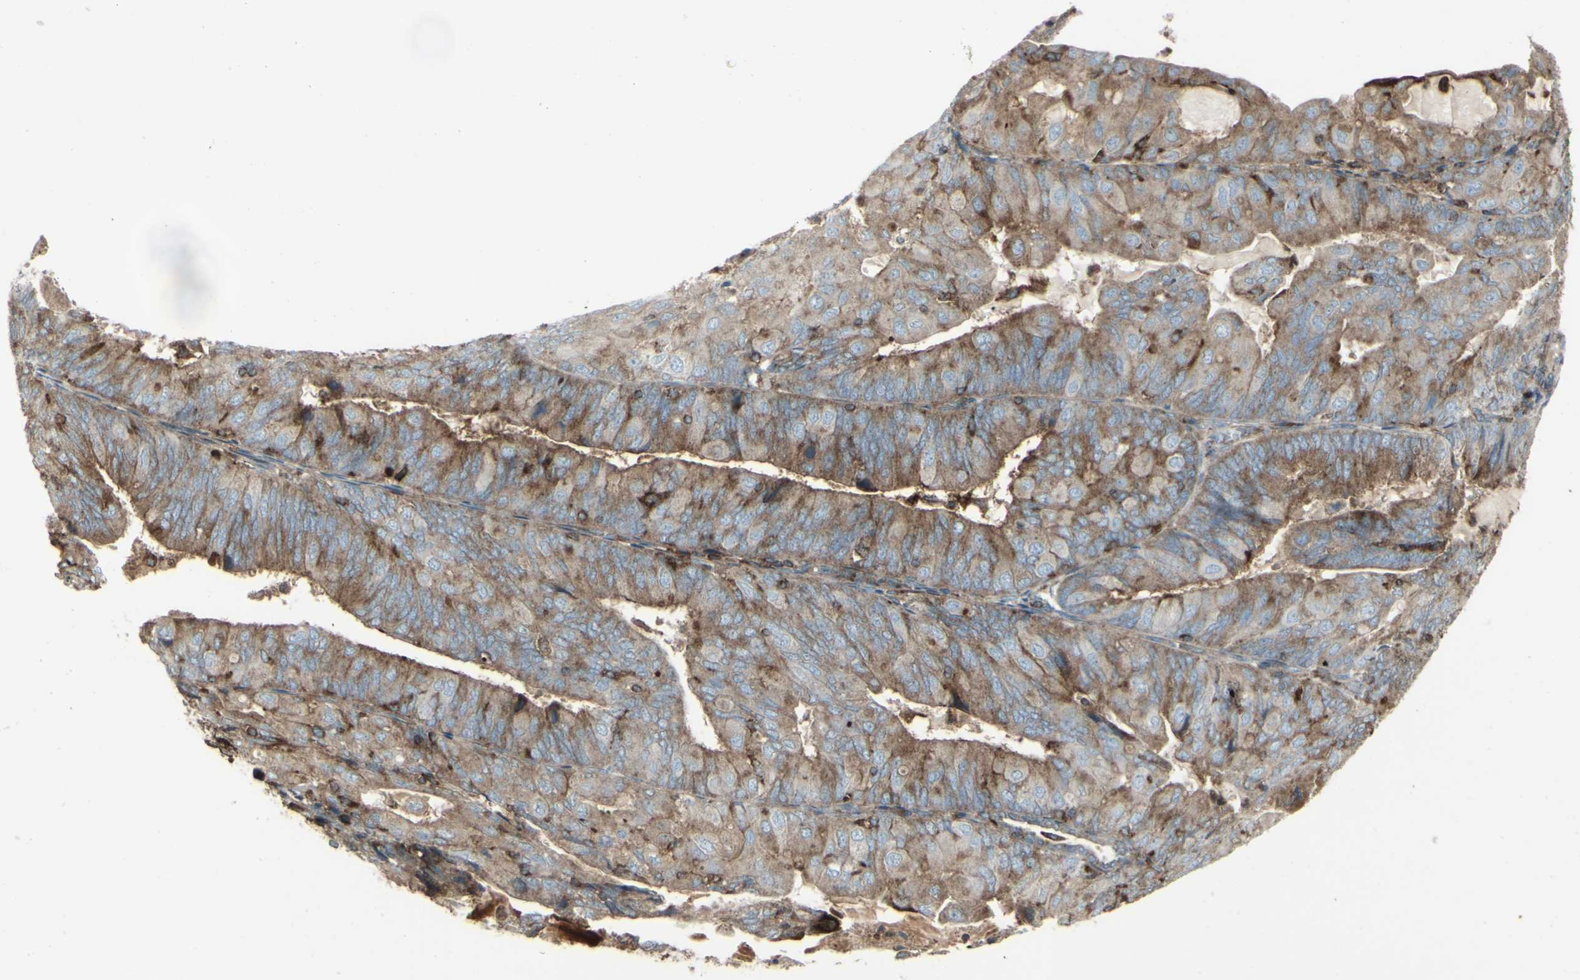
{"staining": {"intensity": "moderate", "quantity": ">75%", "location": "cytoplasmic/membranous"}, "tissue": "endometrial cancer", "cell_type": "Tumor cells", "image_type": "cancer", "snomed": [{"axis": "morphology", "description": "Adenocarcinoma, NOS"}, {"axis": "topography", "description": "Endometrium"}], "caption": "Moderate cytoplasmic/membranous positivity is seen in approximately >75% of tumor cells in endometrial cancer (adenocarcinoma).", "gene": "NAPA", "patient": {"sex": "female", "age": 81}}